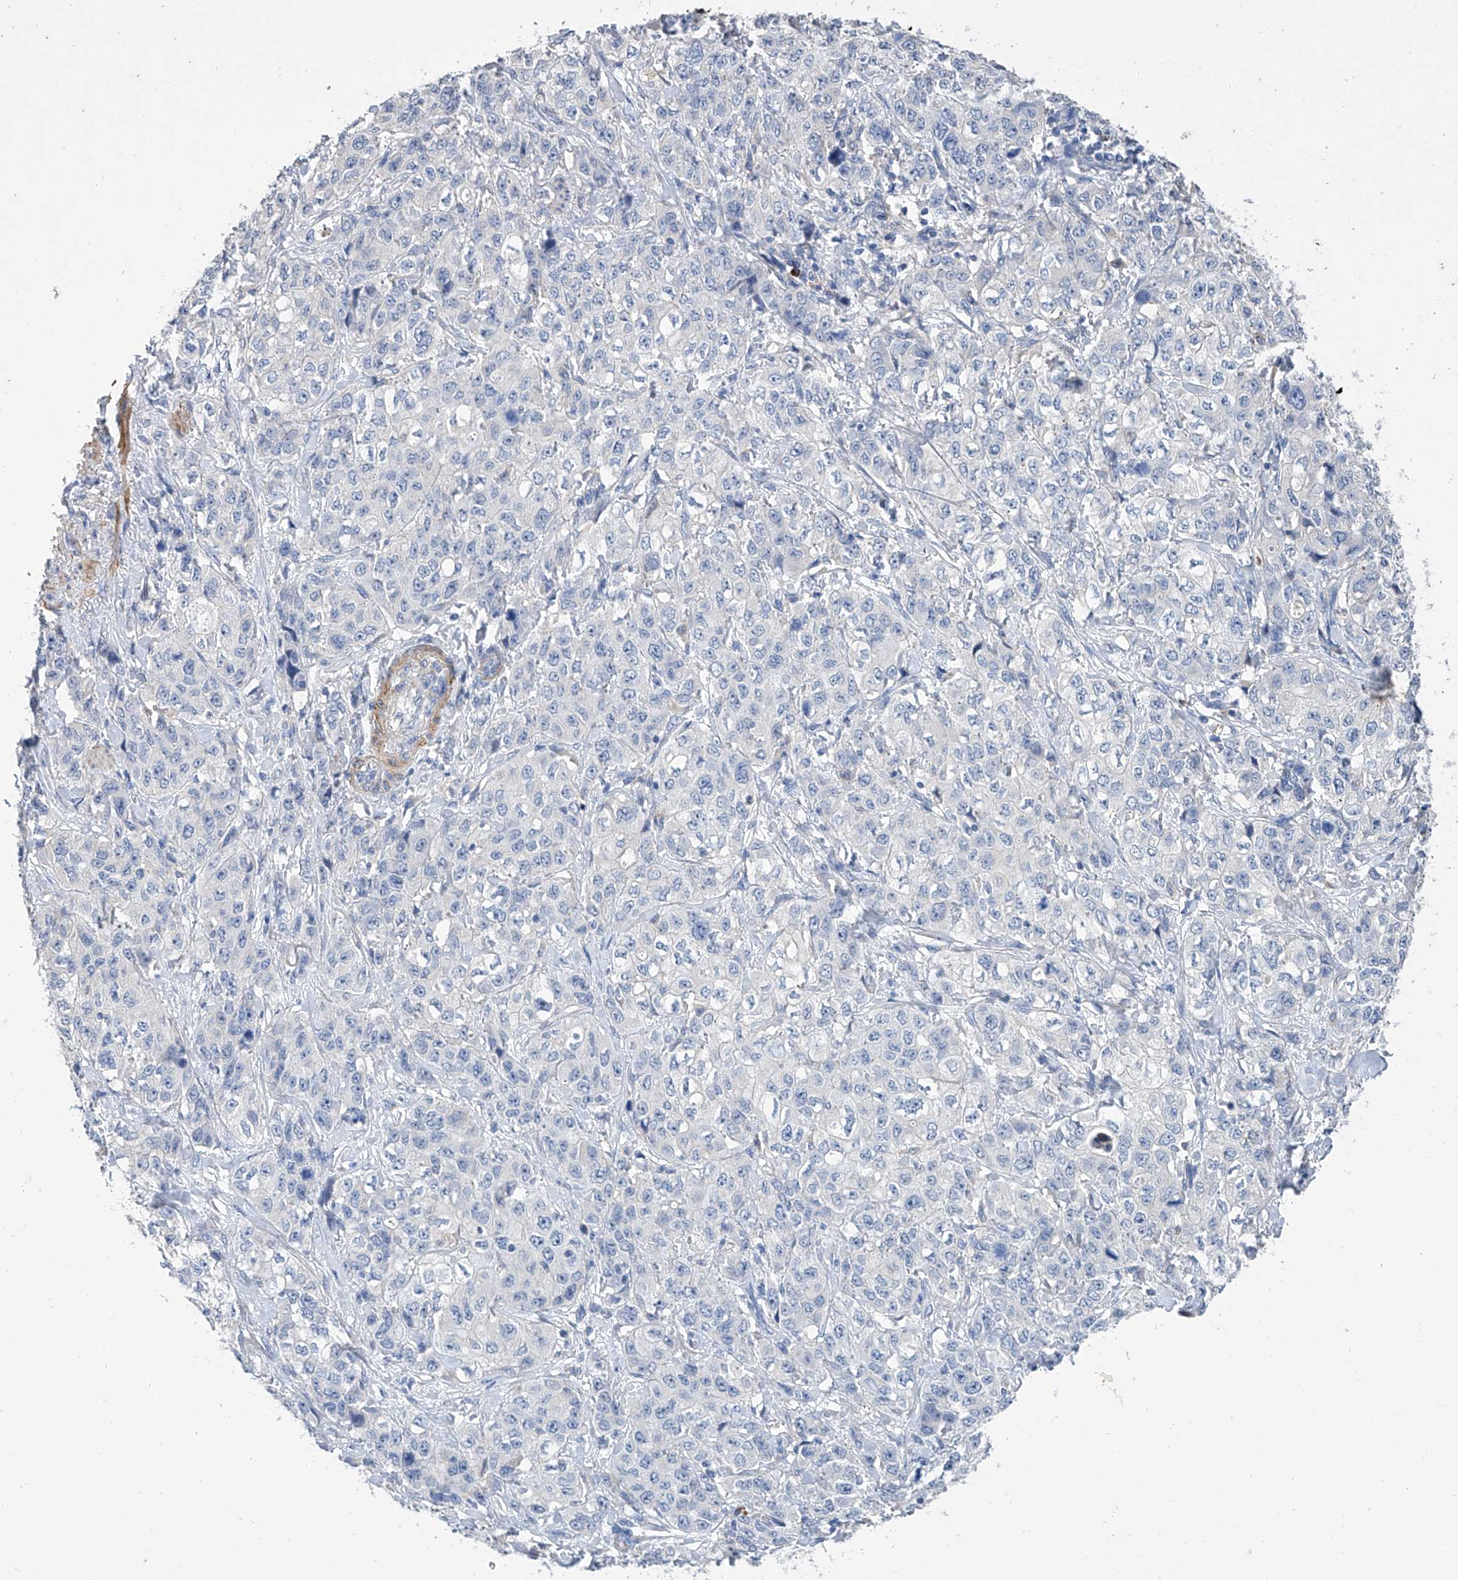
{"staining": {"intensity": "negative", "quantity": "none", "location": "none"}, "tissue": "stomach cancer", "cell_type": "Tumor cells", "image_type": "cancer", "snomed": [{"axis": "morphology", "description": "Adenocarcinoma, NOS"}, {"axis": "topography", "description": "Stomach"}], "caption": "A photomicrograph of human adenocarcinoma (stomach) is negative for staining in tumor cells.", "gene": "GPT", "patient": {"sex": "male", "age": 48}}